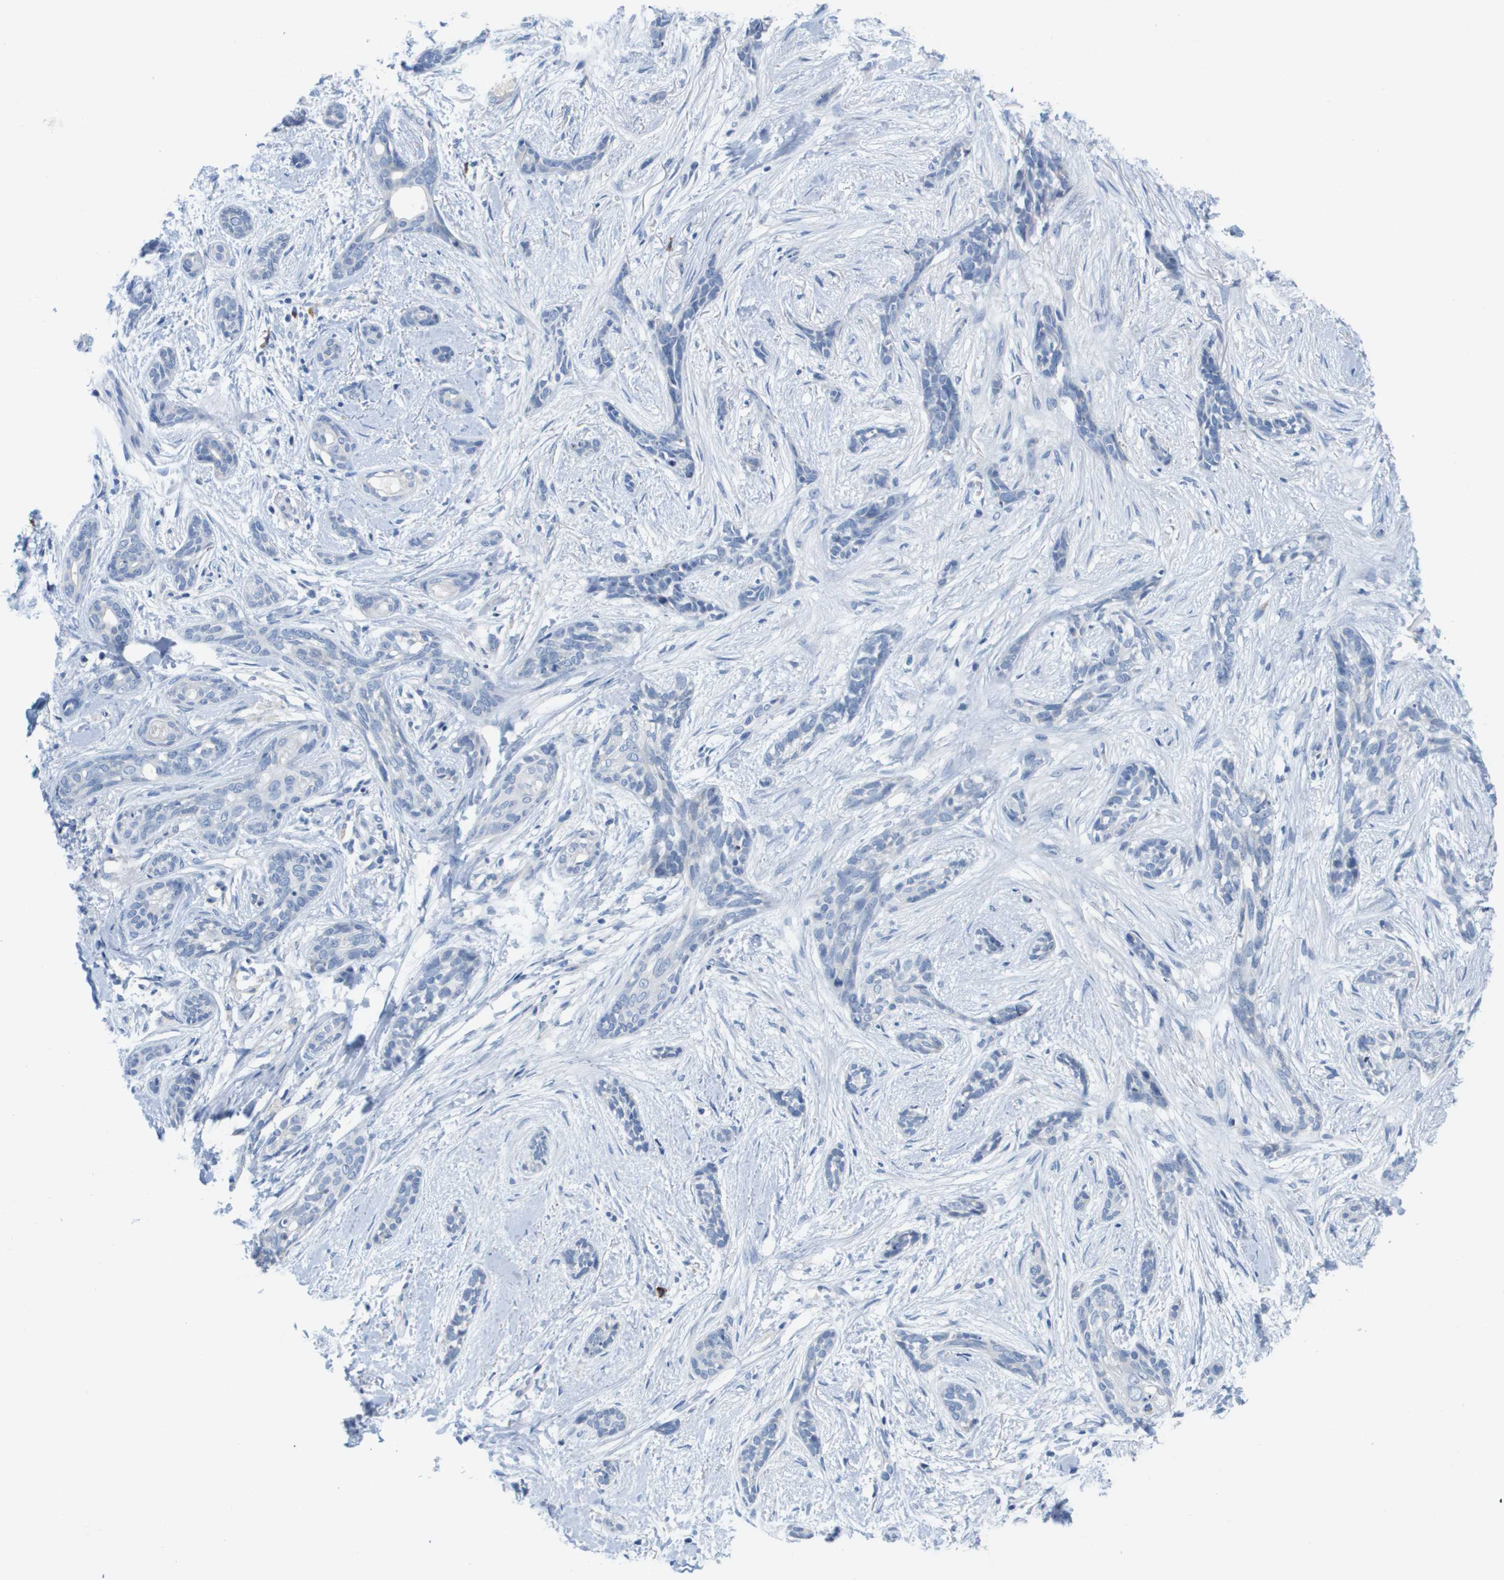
{"staining": {"intensity": "negative", "quantity": "none", "location": "none"}, "tissue": "skin cancer", "cell_type": "Tumor cells", "image_type": "cancer", "snomed": [{"axis": "morphology", "description": "Basal cell carcinoma"}, {"axis": "morphology", "description": "Adnexal tumor, benign"}, {"axis": "topography", "description": "Skin"}], "caption": "Tumor cells are negative for brown protein staining in skin benign adnexal tumor. The staining is performed using DAB (3,3'-diaminobenzidine) brown chromogen with nuclei counter-stained in using hematoxylin.", "gene": "CD3G", "patient": {"sex": "female", "age": 42}}